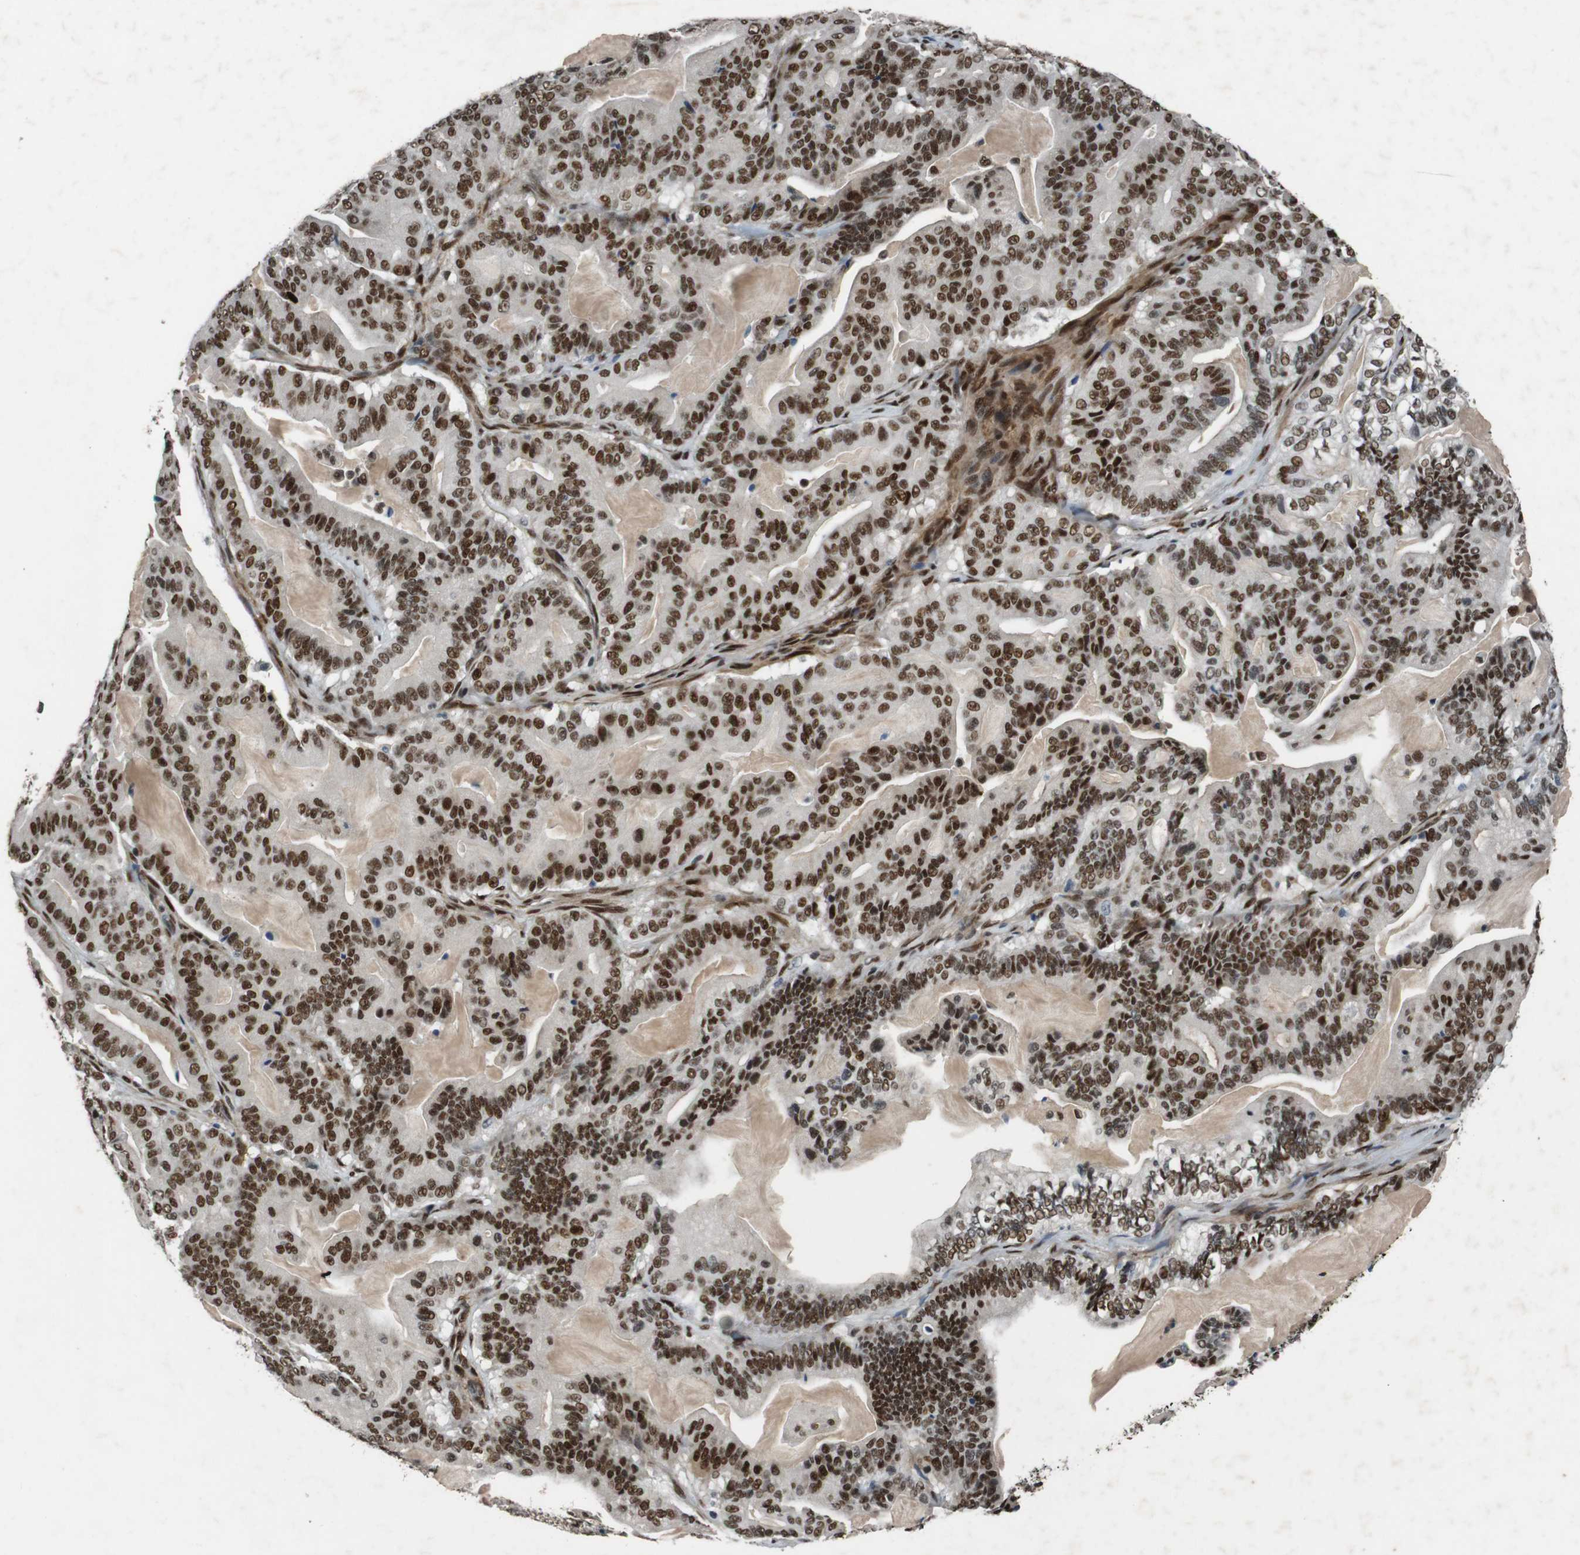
{"staining": {"intensity": "strong", "quantity": ">75%", "location": "nuclear"}, "tissue": "pancreatic cancer", "cell_type": "Tumor cells", "image_type": "cancer", "snomed": [{"axis": "morphology", "description": "Adenocarcinoma, NOS"}, {"axis": "topography", "description": "Pancreas"}], "caption": "Immunohistochemical staining of human pancreatic adenocarcinoma reveals strong nuclear protein expression in approximately >75% of tumor cells.", "gene": "HEXIM1", "patient": {"sex": "male", "age": 63}}